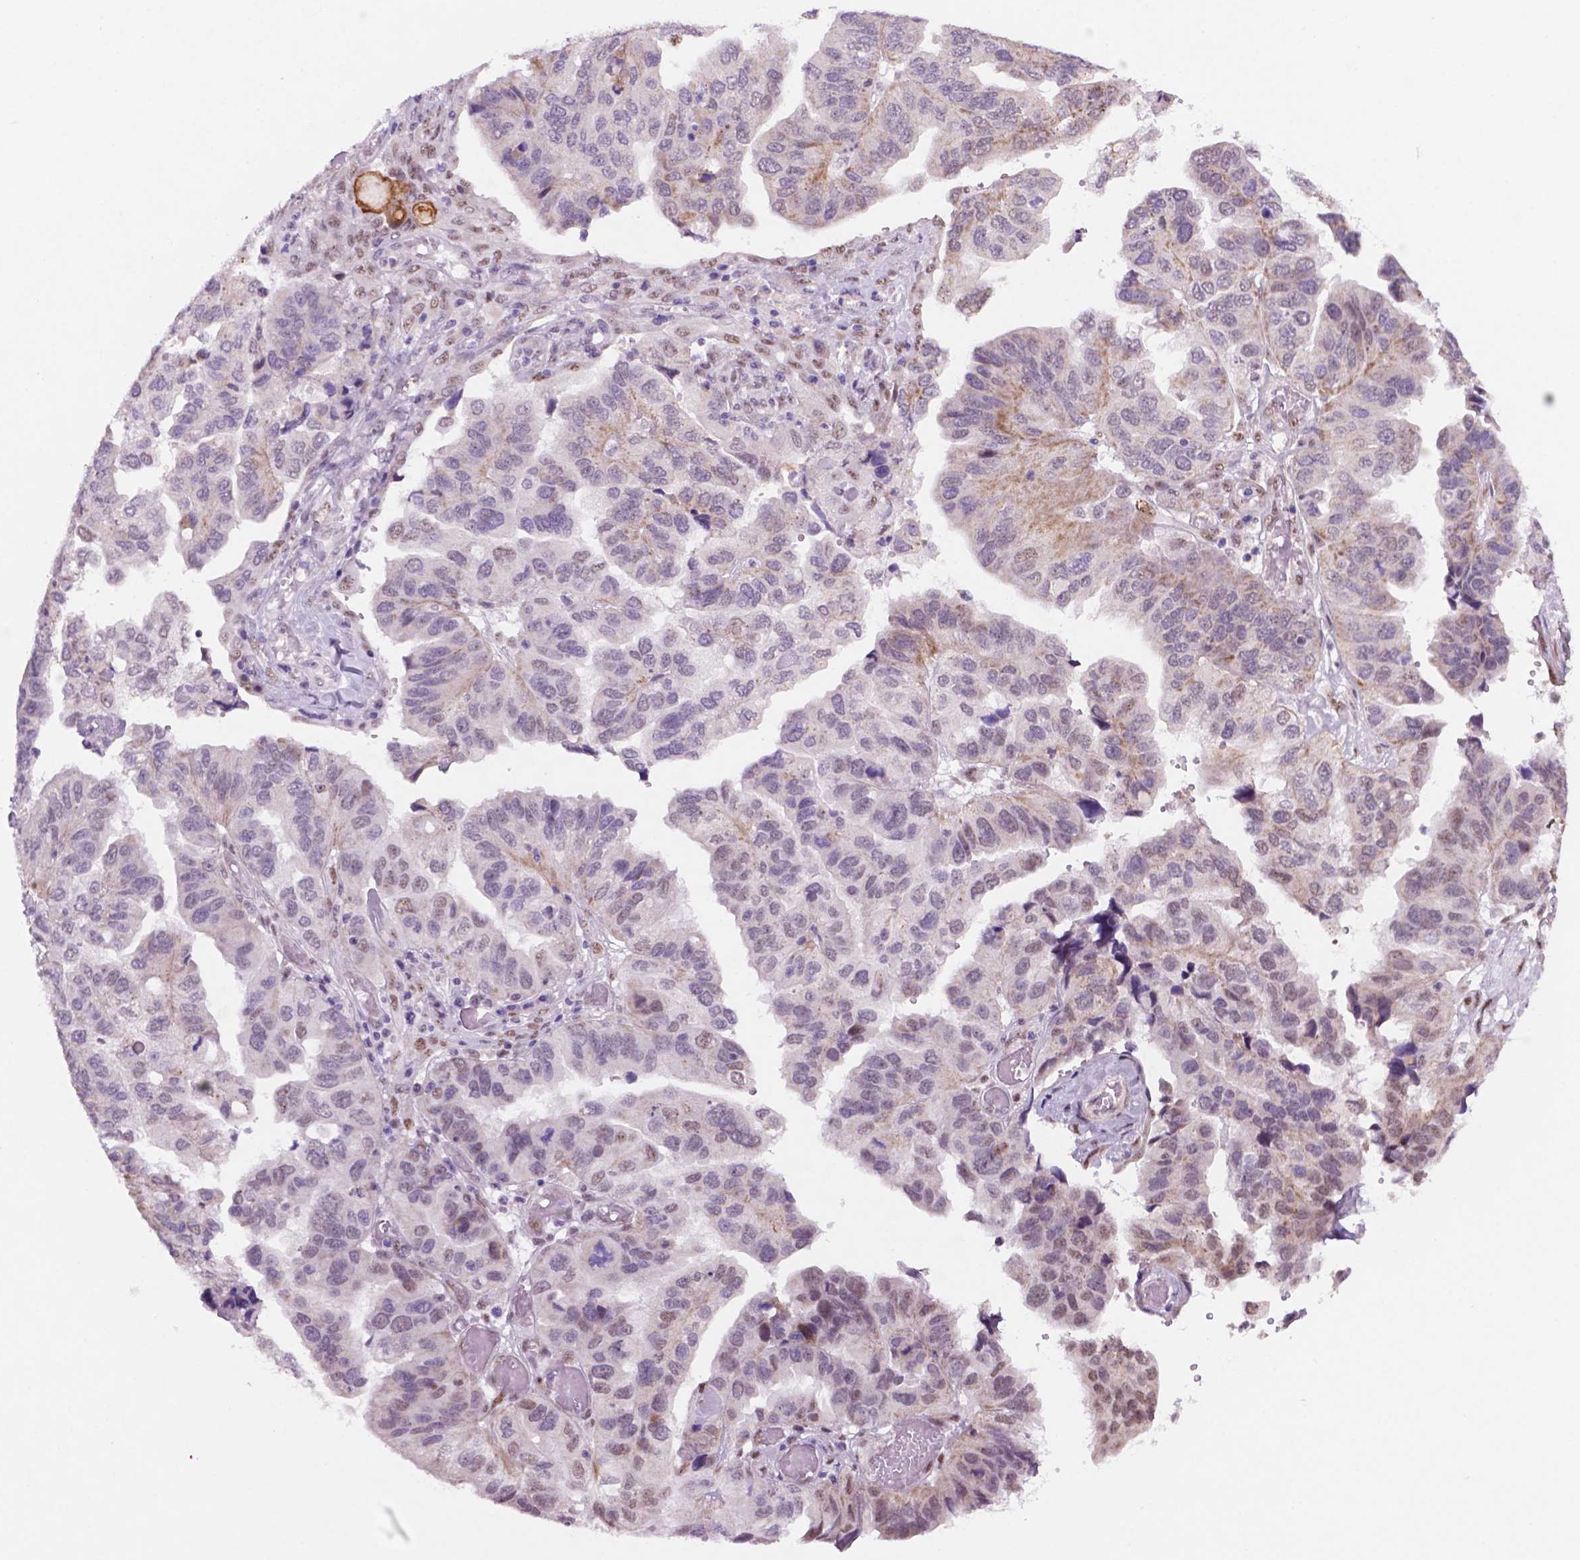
{"staining": {"intensity": "moderate", "quantity": "<25%", "location": "nuclear"}, "tissue": "ovarian cancer", "cell_type": "Tumor cells", "image_type": "cancer", "snomed": [{"axis": "morphology", "description": "Cystadenocarcinoma, serous, NOS"}, {"axis": "topography", "description": "Ovary"}], "caption": "A low amount of moderate nuclear staining is present in approximately <25% of tumor cells in ovarian cancer tissue. (brown staining indicates protein expression, while blue staining denotes nuclei).", "gene": "C18orf21", "patient": {"sex": "female", "age": 79}}